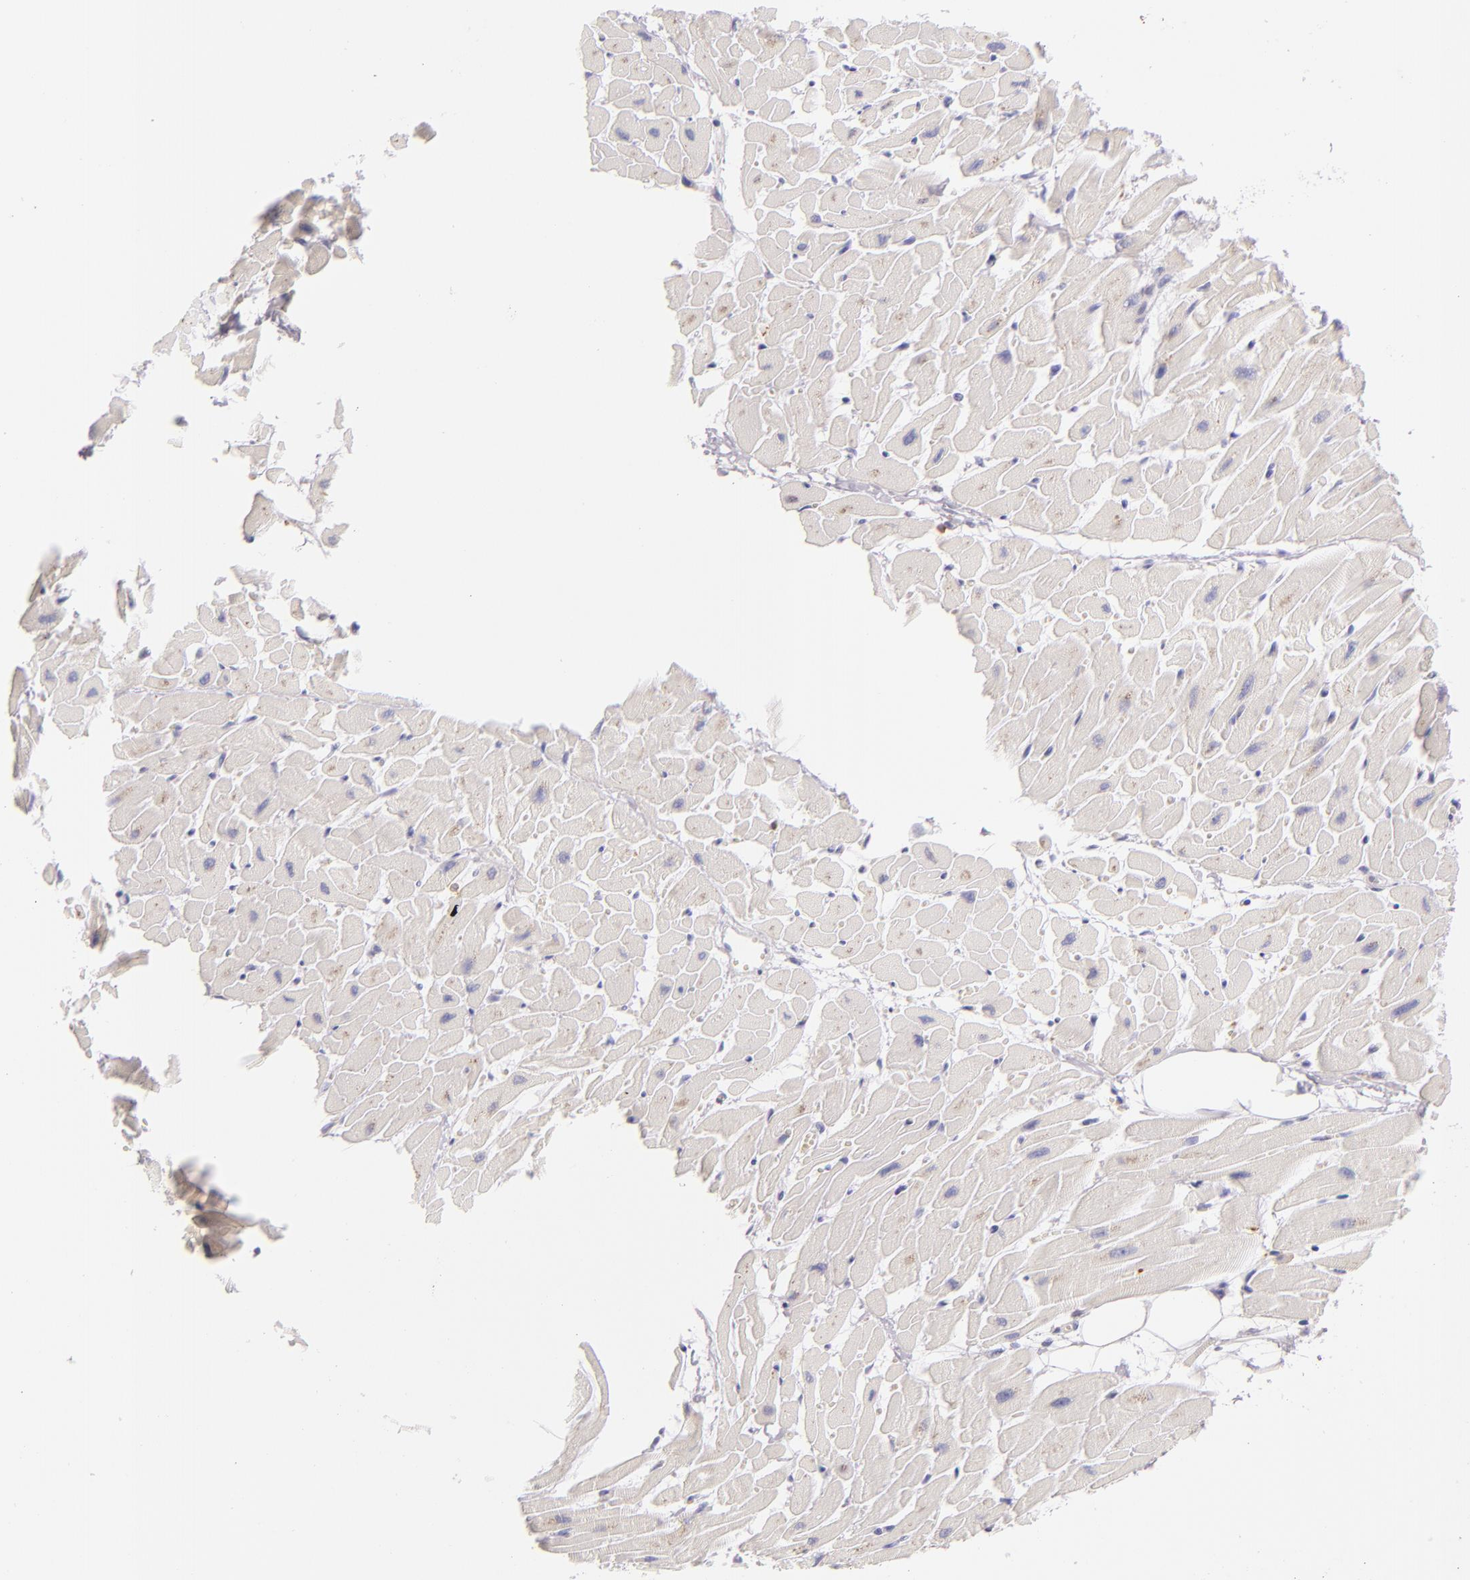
{"staining": {"intensity": "negative", "quantity": "none", "location": "none"}, "tissue": "heart muscle", "cell_type": "Cardiomyocytes", "image_type": "normal", "snomed": [{"axis": "morphology", "description": "Normal tissue, NOS"}, {"axis": "topography", "description": "Heart"}], "caption": "Immunohistochemistry (IHC) histopathology image of unremarkable heart muscle: heart muscle stained with DAB (3,3'-diaminobenzidine) reveals no significant protein expression in cardiomyocytes. Nuclei are stained in blue.", "gene": "LAT", "patient": {"sex": "female", "age": 19}}